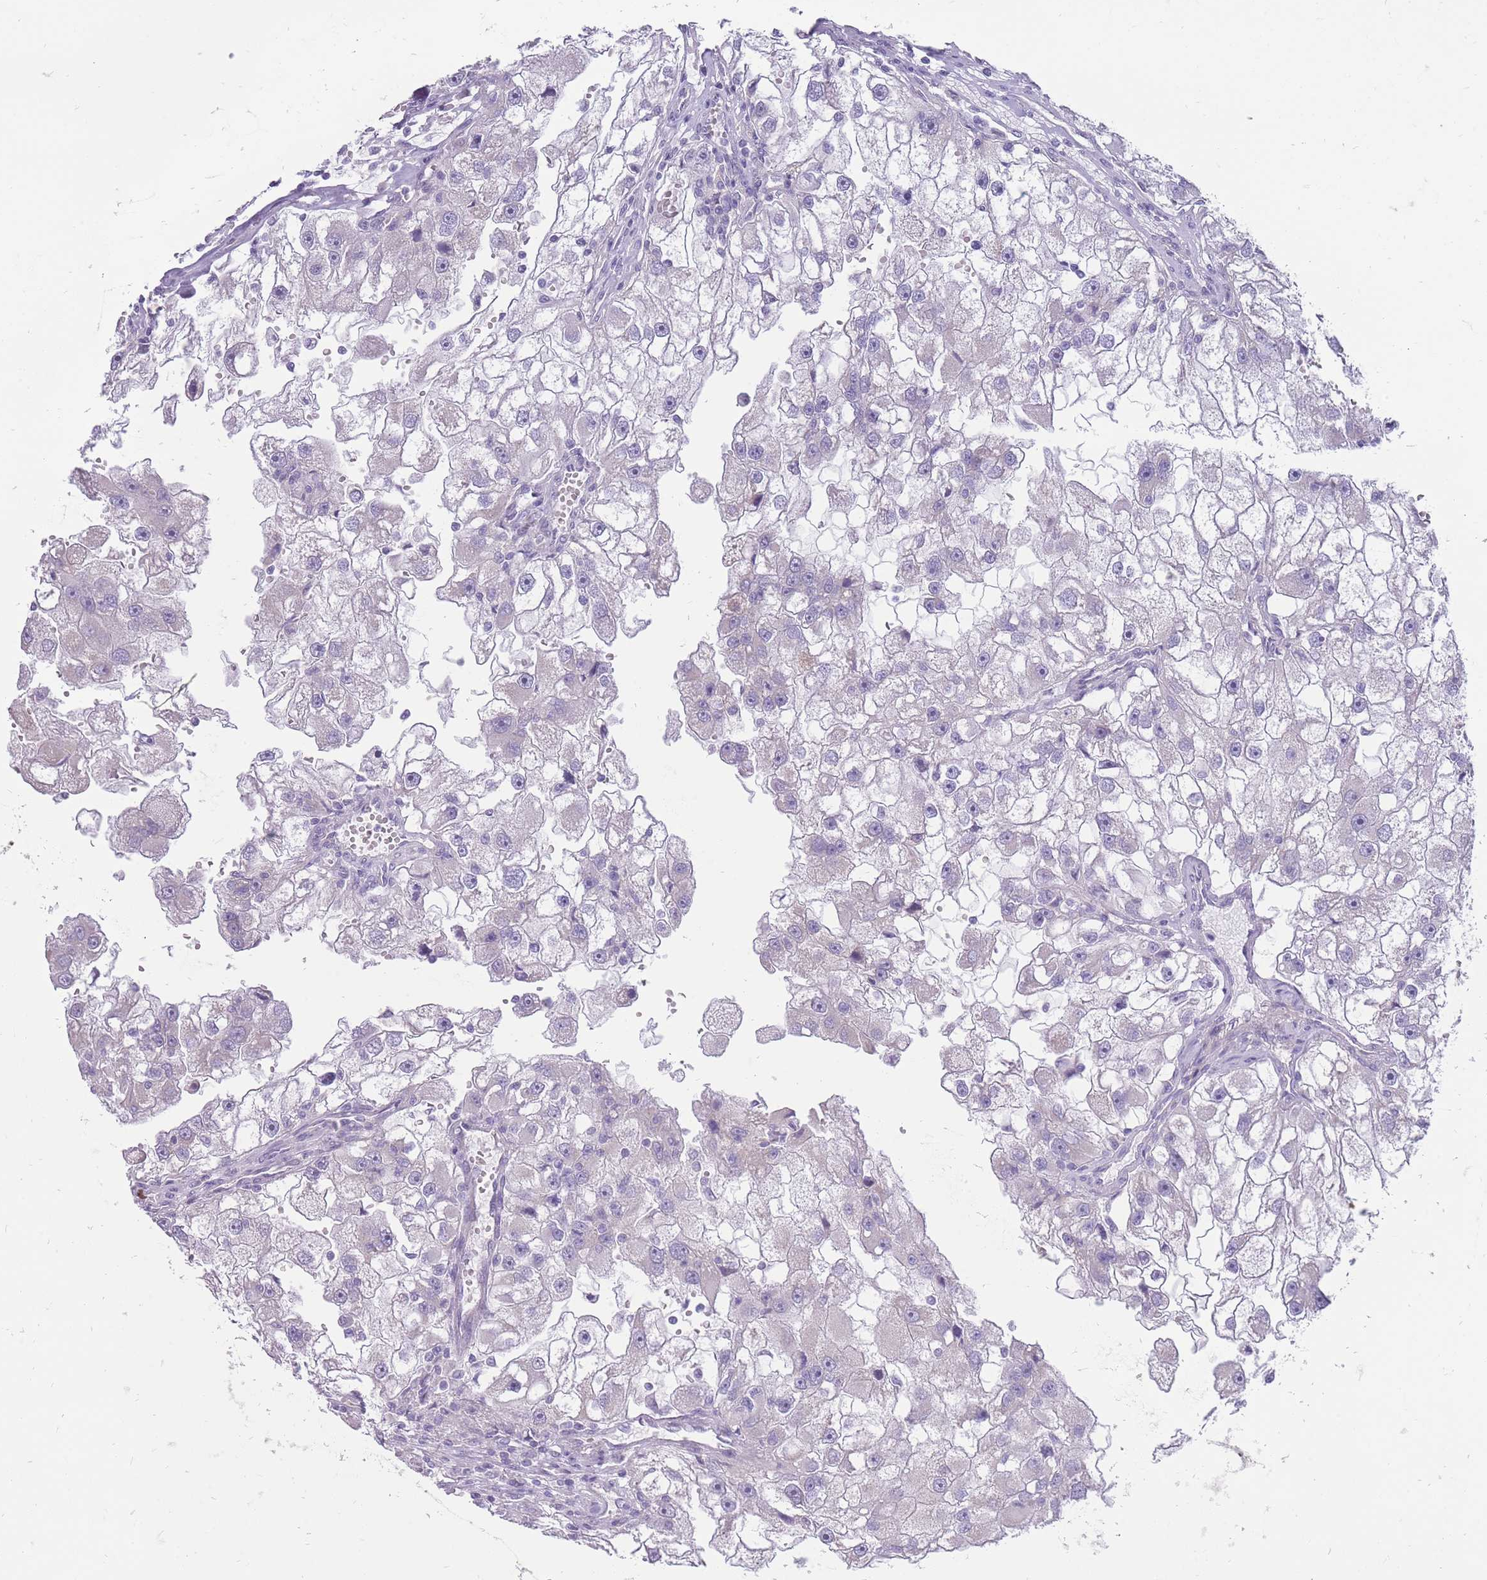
{"staining": {"intensity": "negative", "quantity": "none", "location": "none"}, "tissue": "renal cancer", "cell_type": "Tumor cells", "image_type": "cancer", "snomed": [{"axis": "morphology", "description": "Adenocarcinoma, NOS"}, {"axis": "topography", "description": "Kidney"}], "caption": "This is an immunohistochemistry (IHC) image of human renal cancer. There is no positivity in tumor cells.", "gene": "ERICH4", "patient": {"sex": "male", "age": 63}}